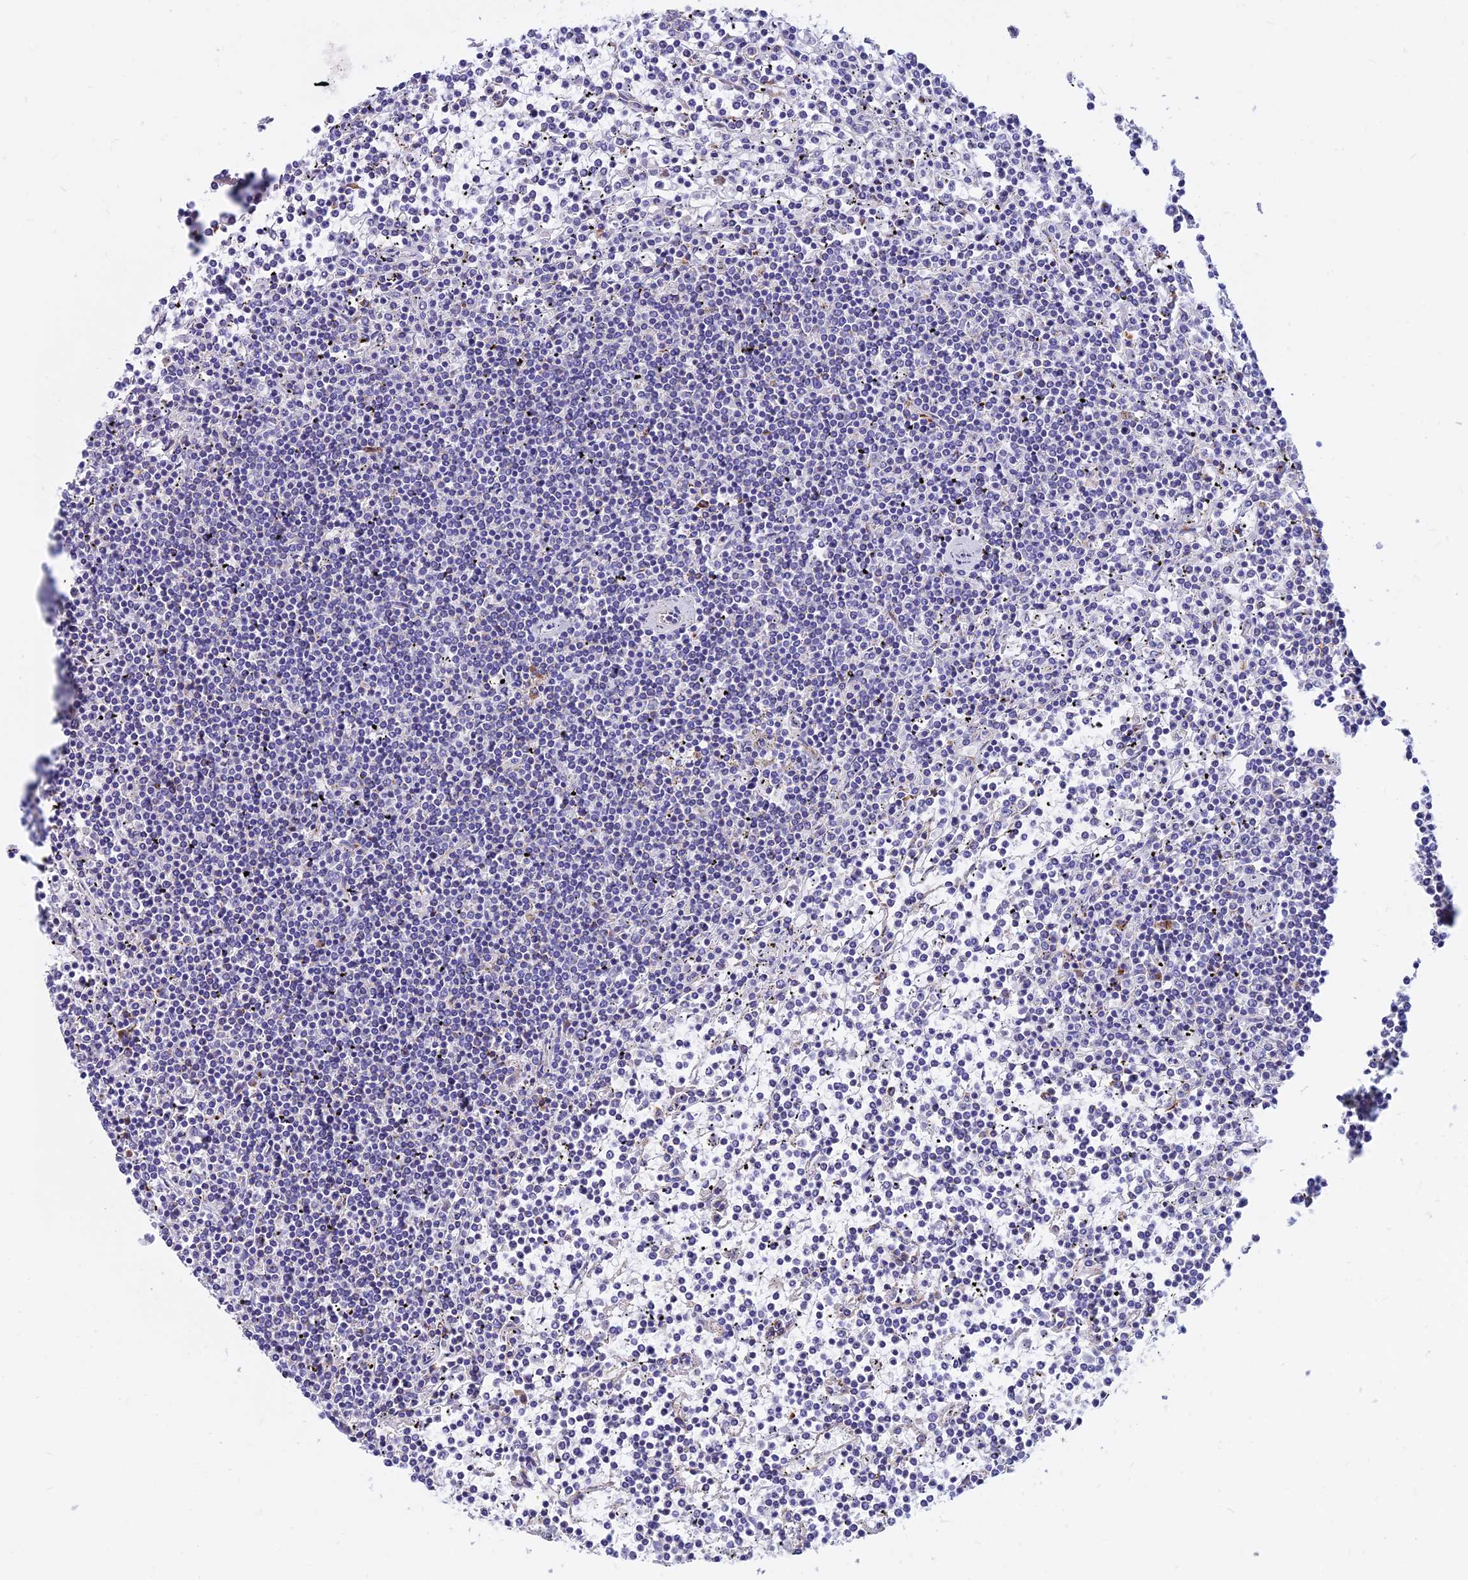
{"staining": {"intensity": "negative", "quantity": "none", "location": "none"}, "tissue": "lymphoma", "cell_type": "Tumor cells", "image_type": "cancer", "snomed": [{"axis": "morphology", "description": "Malignant lymphoma, non-Hodgkin's type, Low grade"}, {"axis": "topography", "description": "Spleen"}], "caption": "DAB immunohistochemical staining of human malignant lymphoma, non-Hodgkin's type (low-grade) reveals no significant expression in tumor cells.", "gene": "SPNS1", "patient": {"sex": "female", "age": 19}}